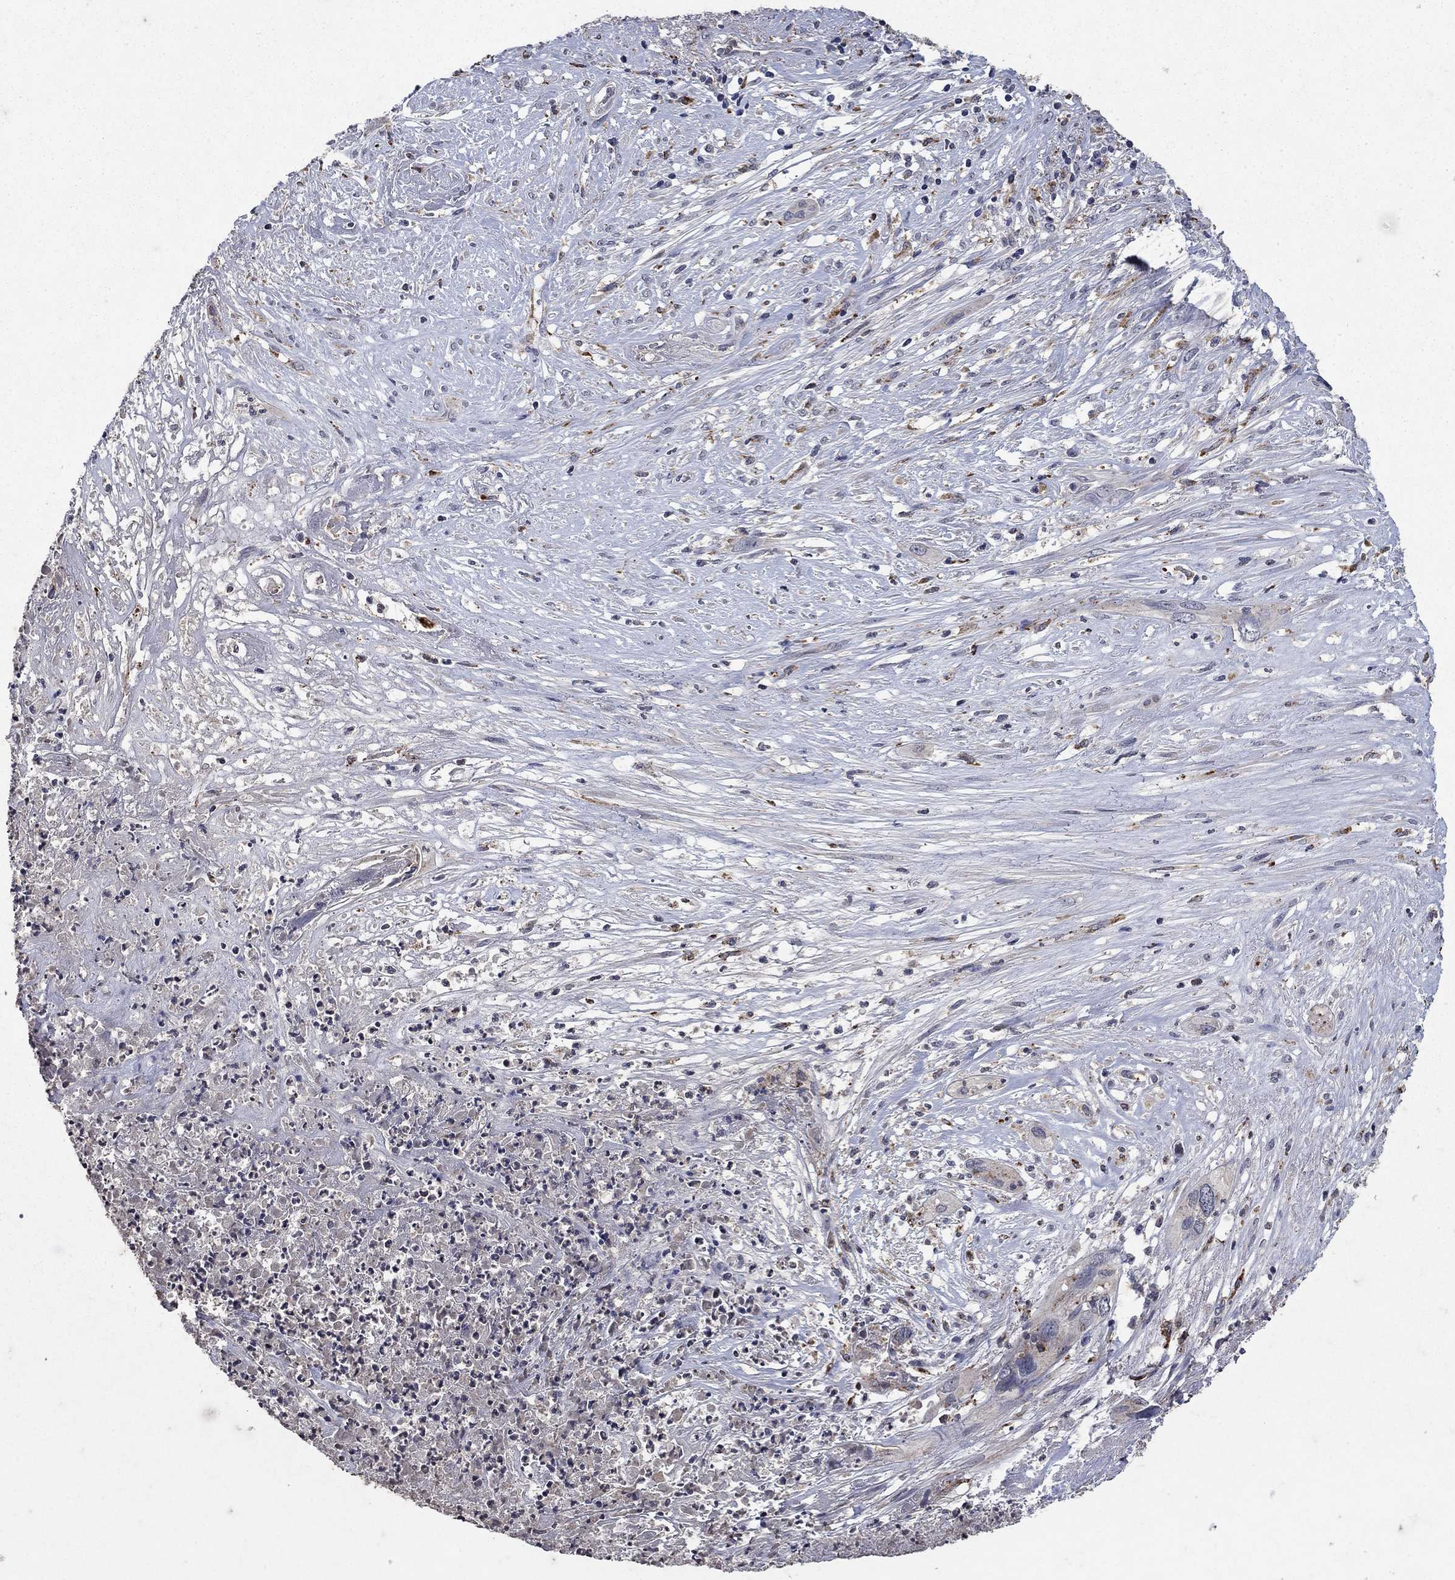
{"staining": {"intensity": "negative", "quantity": "none", "location": "none"}, "tissue": "cervical cancer", "cell_type": "Tumor cells", "image_type": "cancer", "snomed": [{"axis": "morphology", "description": "Squamous cell carcinoma, NOS"}, {"axis": "topography", "description": "Cervix"}], "caption": "Immunohistochemistry (IHC) of human squamous cell carcinoma (cervical) exhibits no positivity in tumor cells.", "gene": "NPC2", "patient": {"sex": "female", "age": 57}}